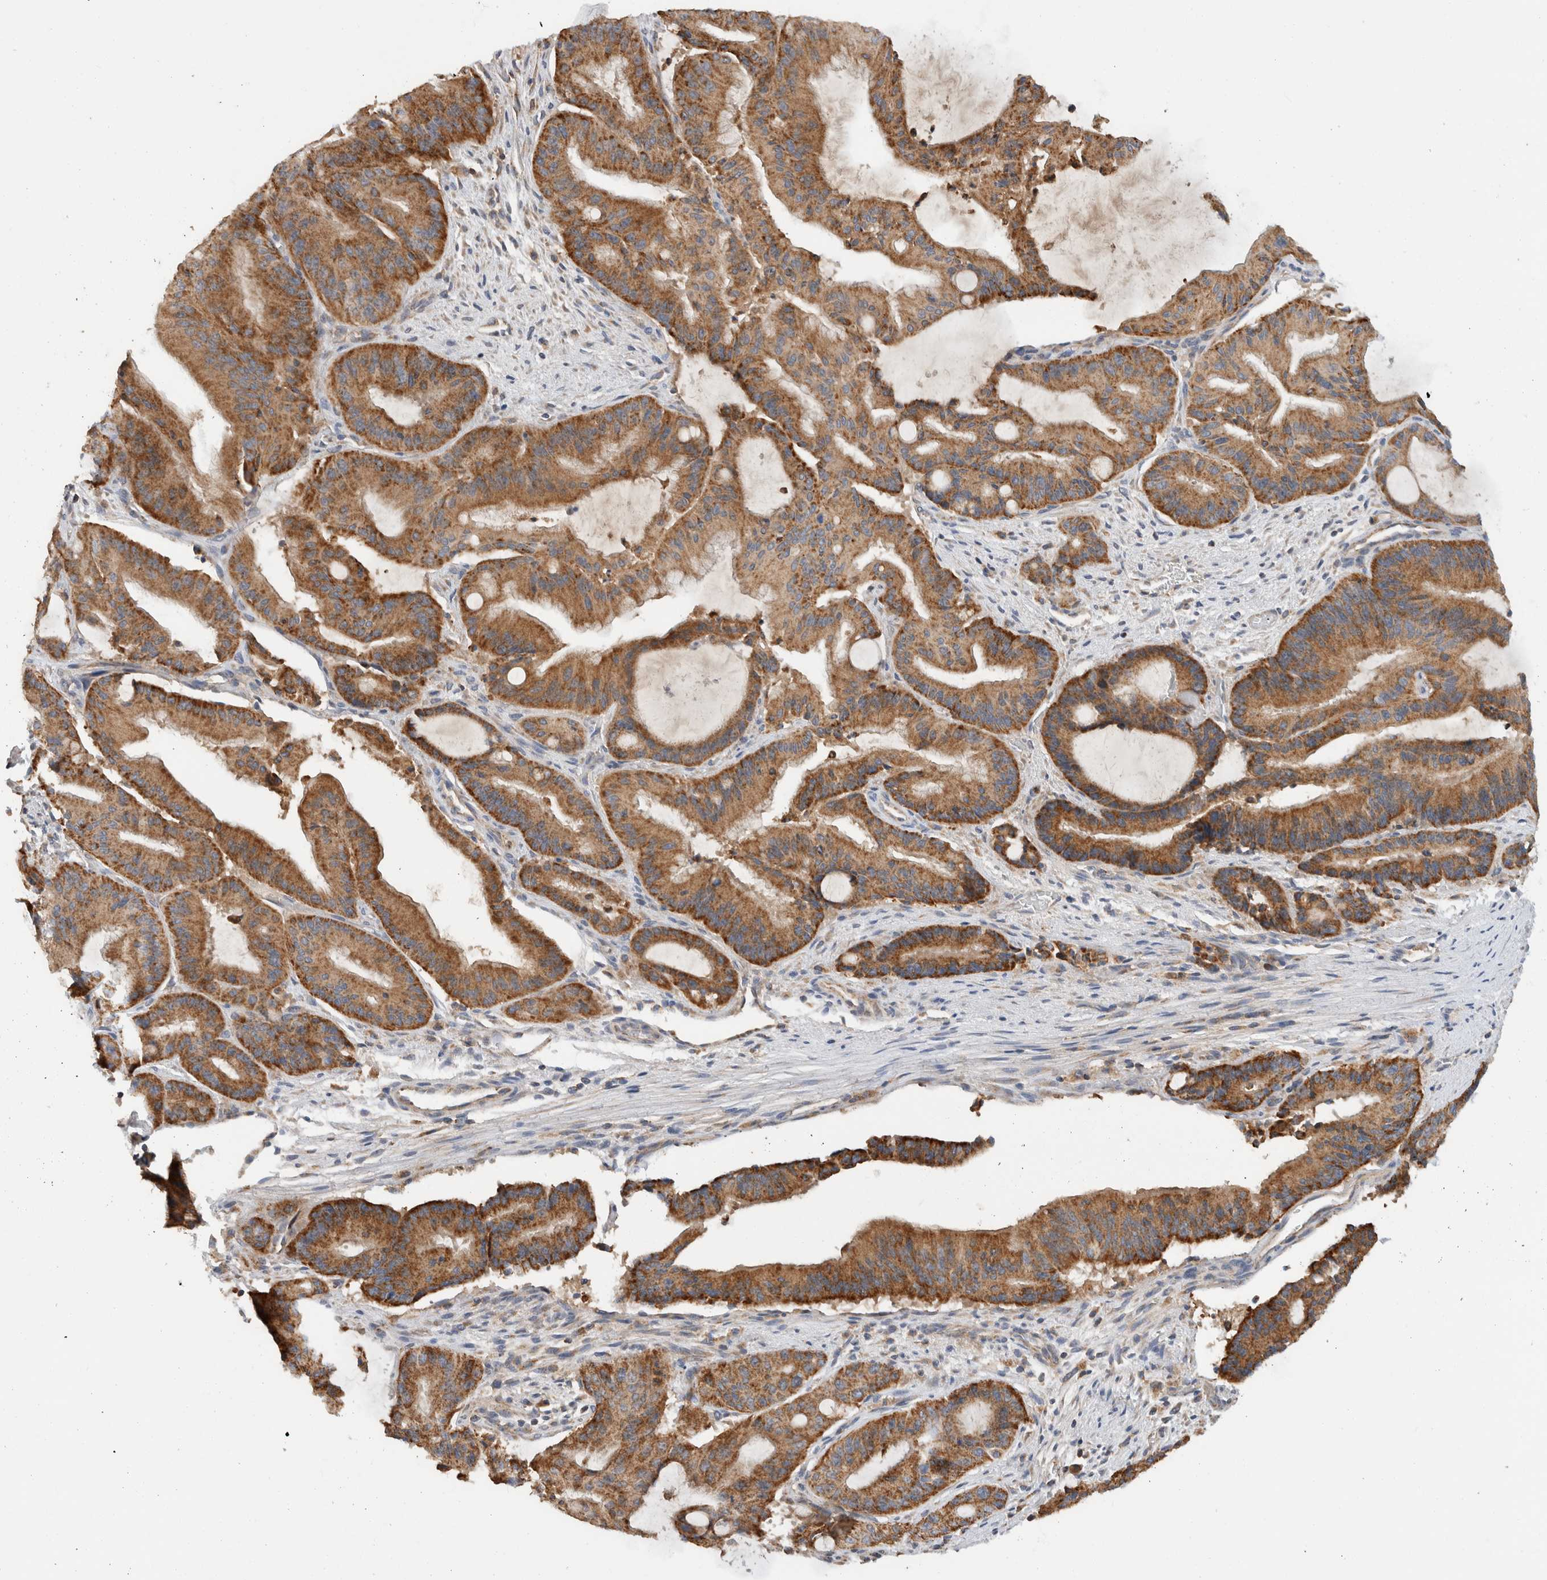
{"staining": {"intensity": "strong", "quantity": ">75%", "location": "cytoplasmic/membranous"}, "tissue": "liver cancer", "cell_type": "Tumor cells", "image_type": "cancer", "snomed": [{"axis": "morphology", "description": "Normal tissue, NOS"}, {"axis": "morphology", "description": "Cholangiocarcinoma"}, {"axis": "topography", "description": "Liver"}, {"axis": "topography", "description": "Peripheral nerve tissue"}], "caption": "A histopathology image of liver cholangiocarcinoma stained for a protein exhibits strong cytoplasmic/membranous brown staining in tumor cells.", "gene": "AMPD1", "patient": {"sex": "female", "age": 73}}